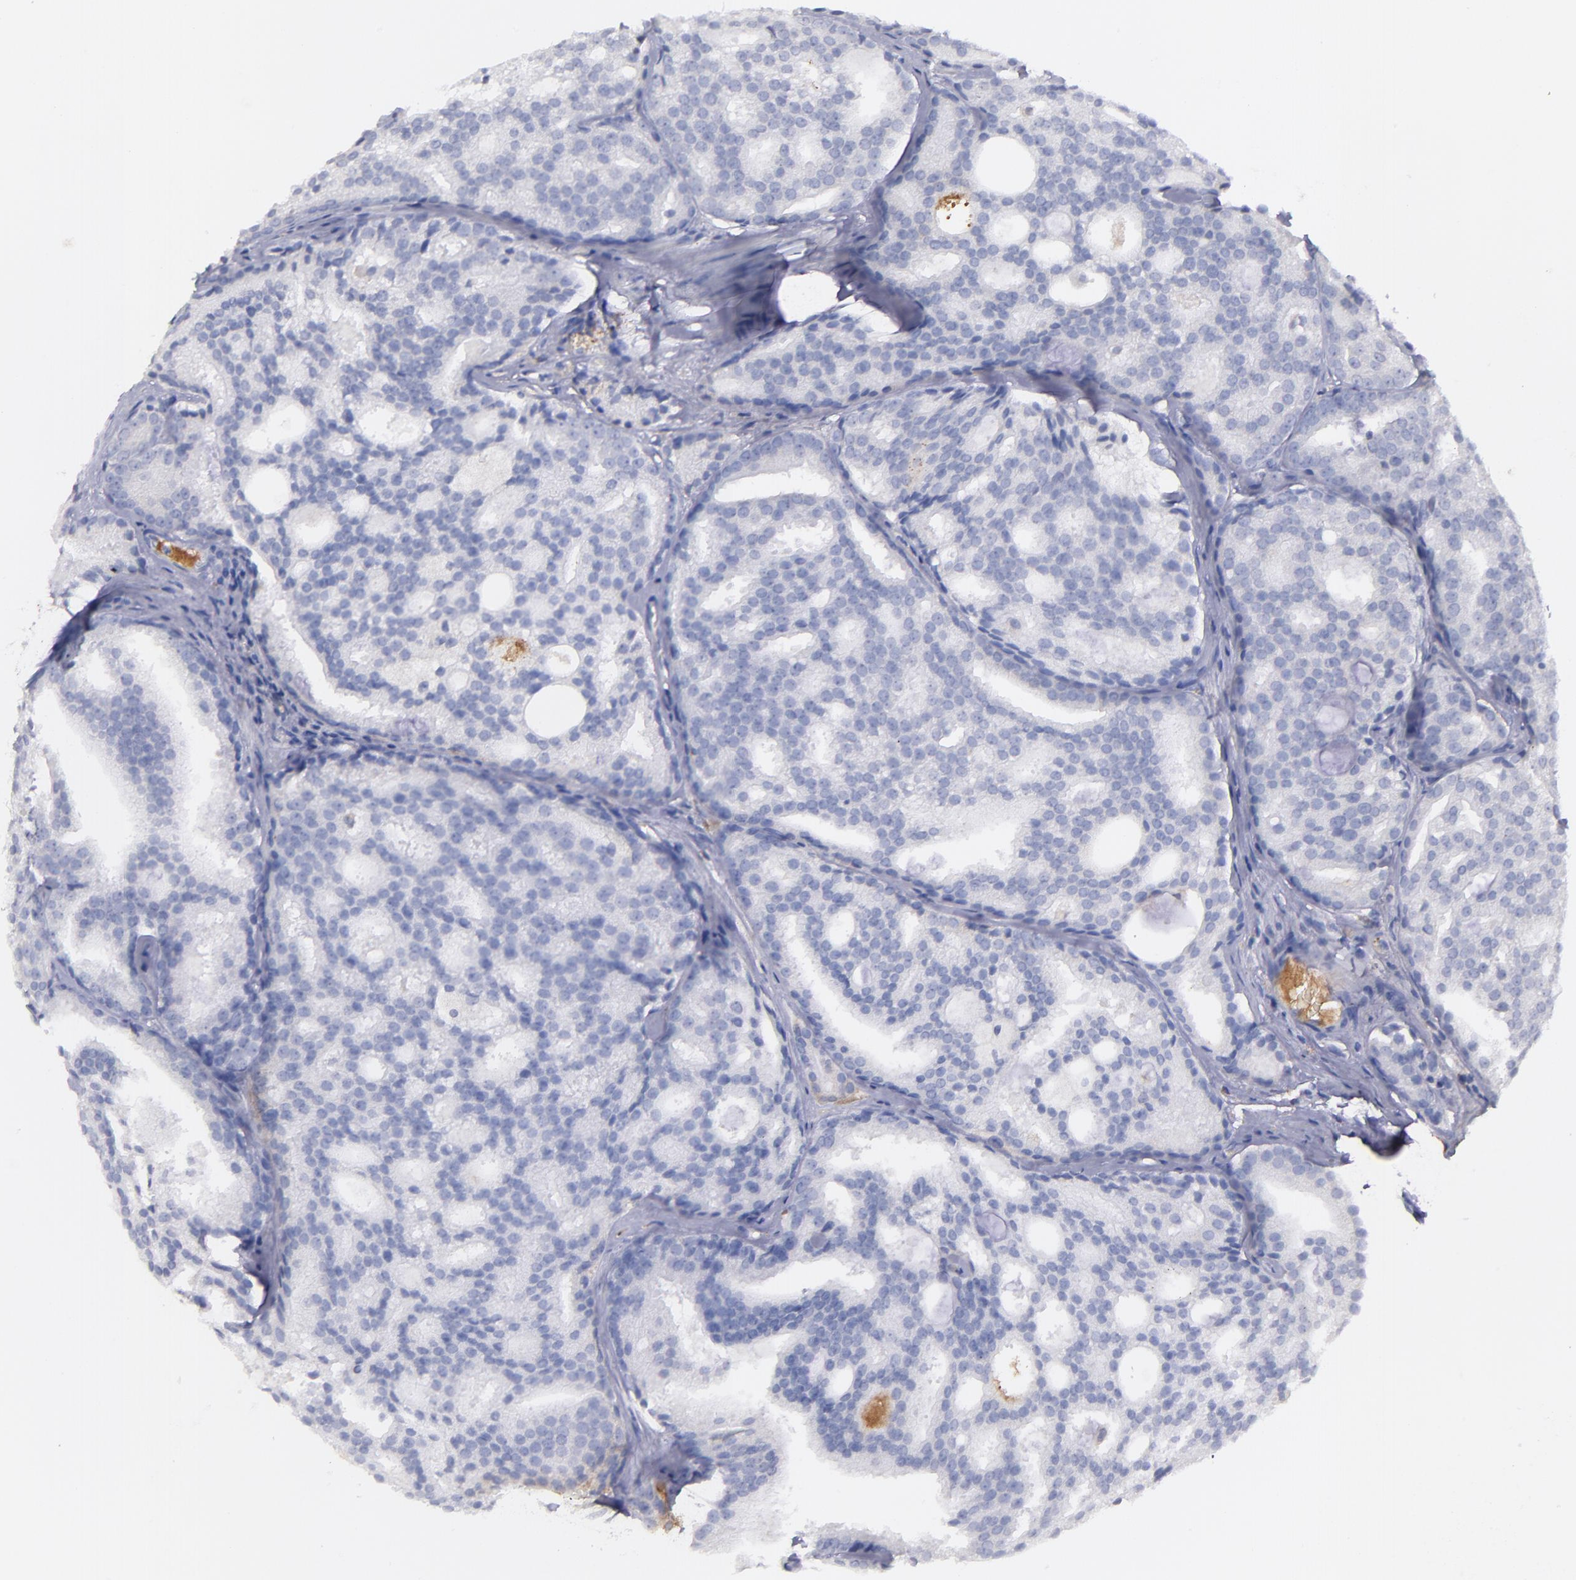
{"staining": {"intensity": "negative", "quantity": "none", "location": "none"}, "tissue": "prostate cancer", "cell_type": "Tumor cells", "image_type": "cancer", "snomed": [{"axis": "morphology", "description": "Adenocarcinoma, High grade"}, {"axis": "topography", "description": "Prostate"}], "caption": "DAB (3,3'-diaminobenzidine) immunohistochemical staining of prostate cancer displays no significant expression in tumor cells.", "gene": "C1QA", "patient": {"sex": "male", "age": 64}}